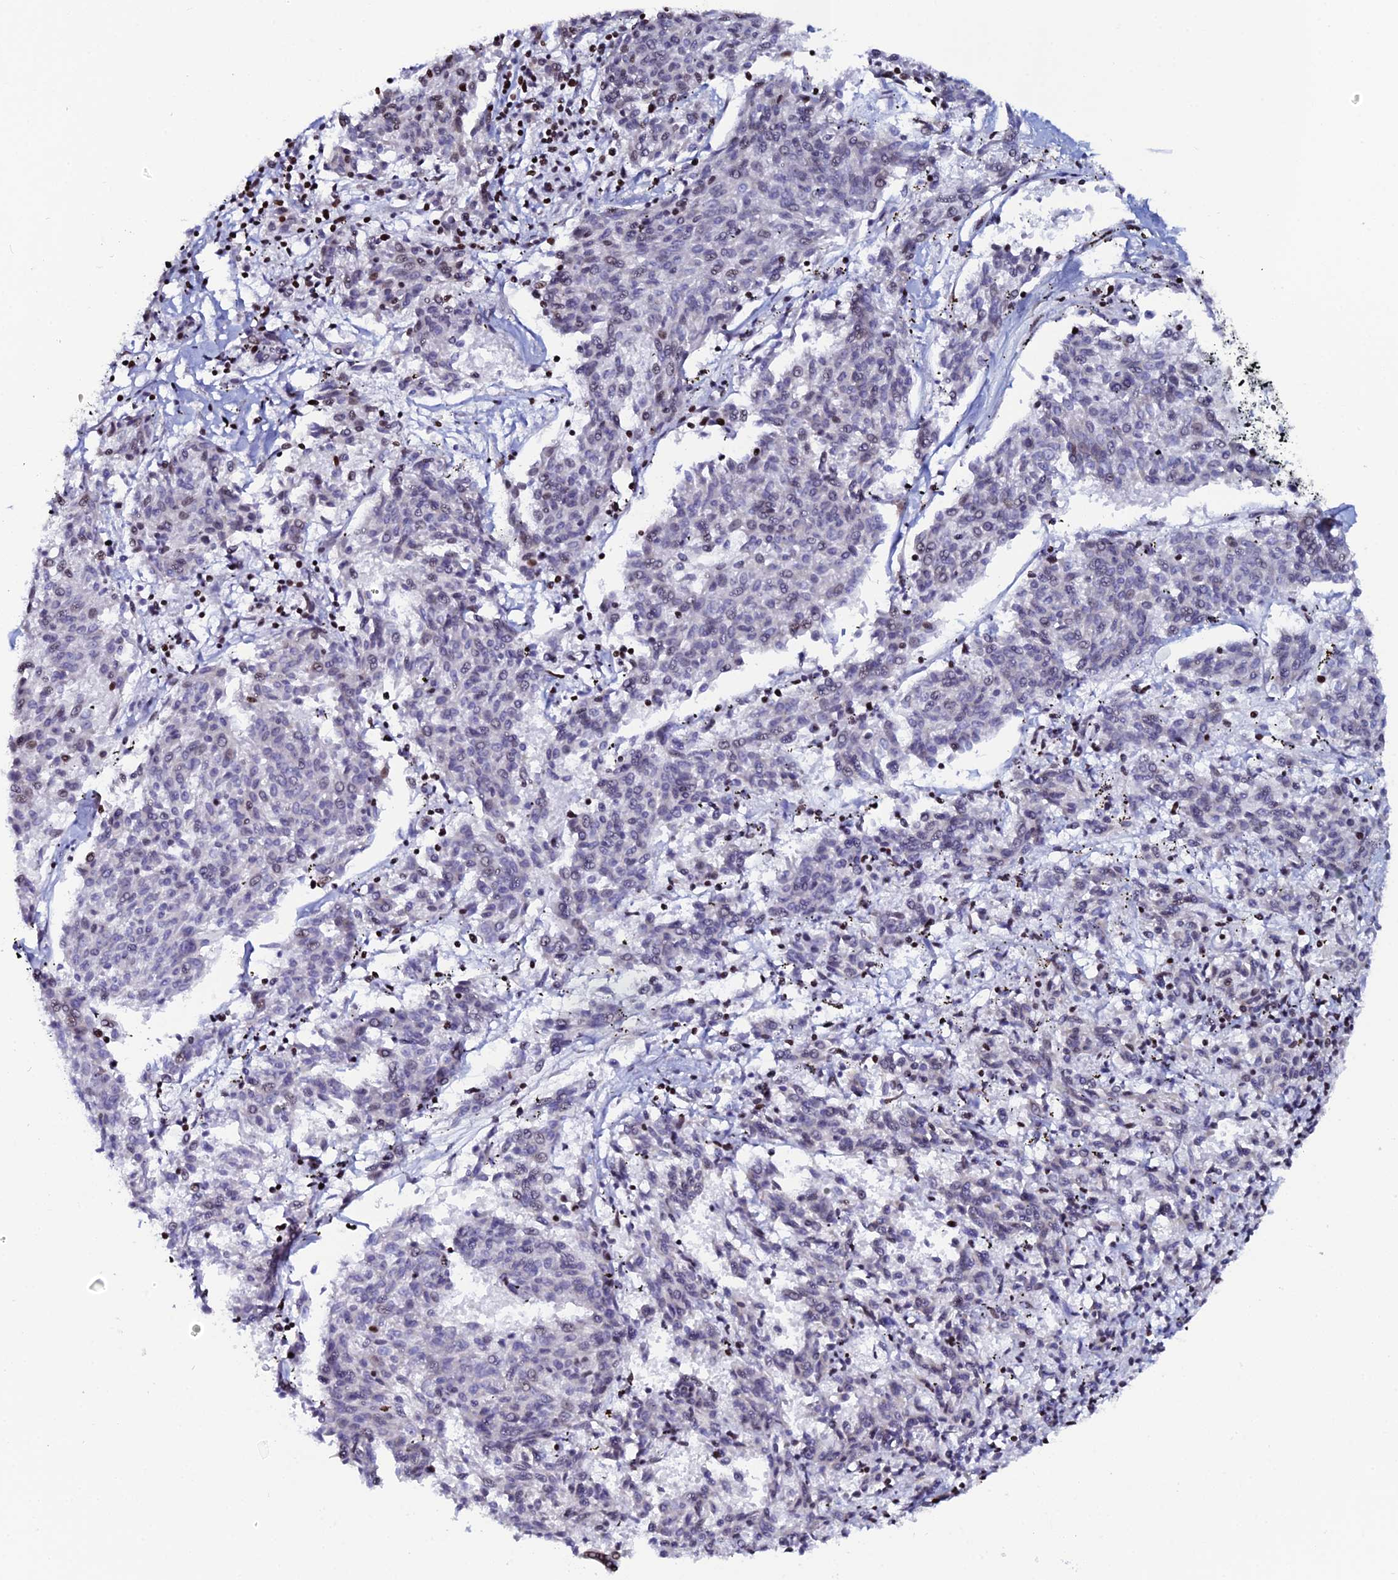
{"staining": {"intensity": "negative", "quantity": "none", "location": "none"}, "tissue": "melanoma", "cell_type": "Tumor cells", "image_type": "cancer", "snomed": [{"axis": "morphology", "description": "Malignant melanoma, NOS"}, {"axis": "topography", "description": "Skin"}], "caption": "There is no significant staining in tumor cells of malignant melanoma.", "gene": "MYNN", "patient": {"sex": "female", "age": 72}}